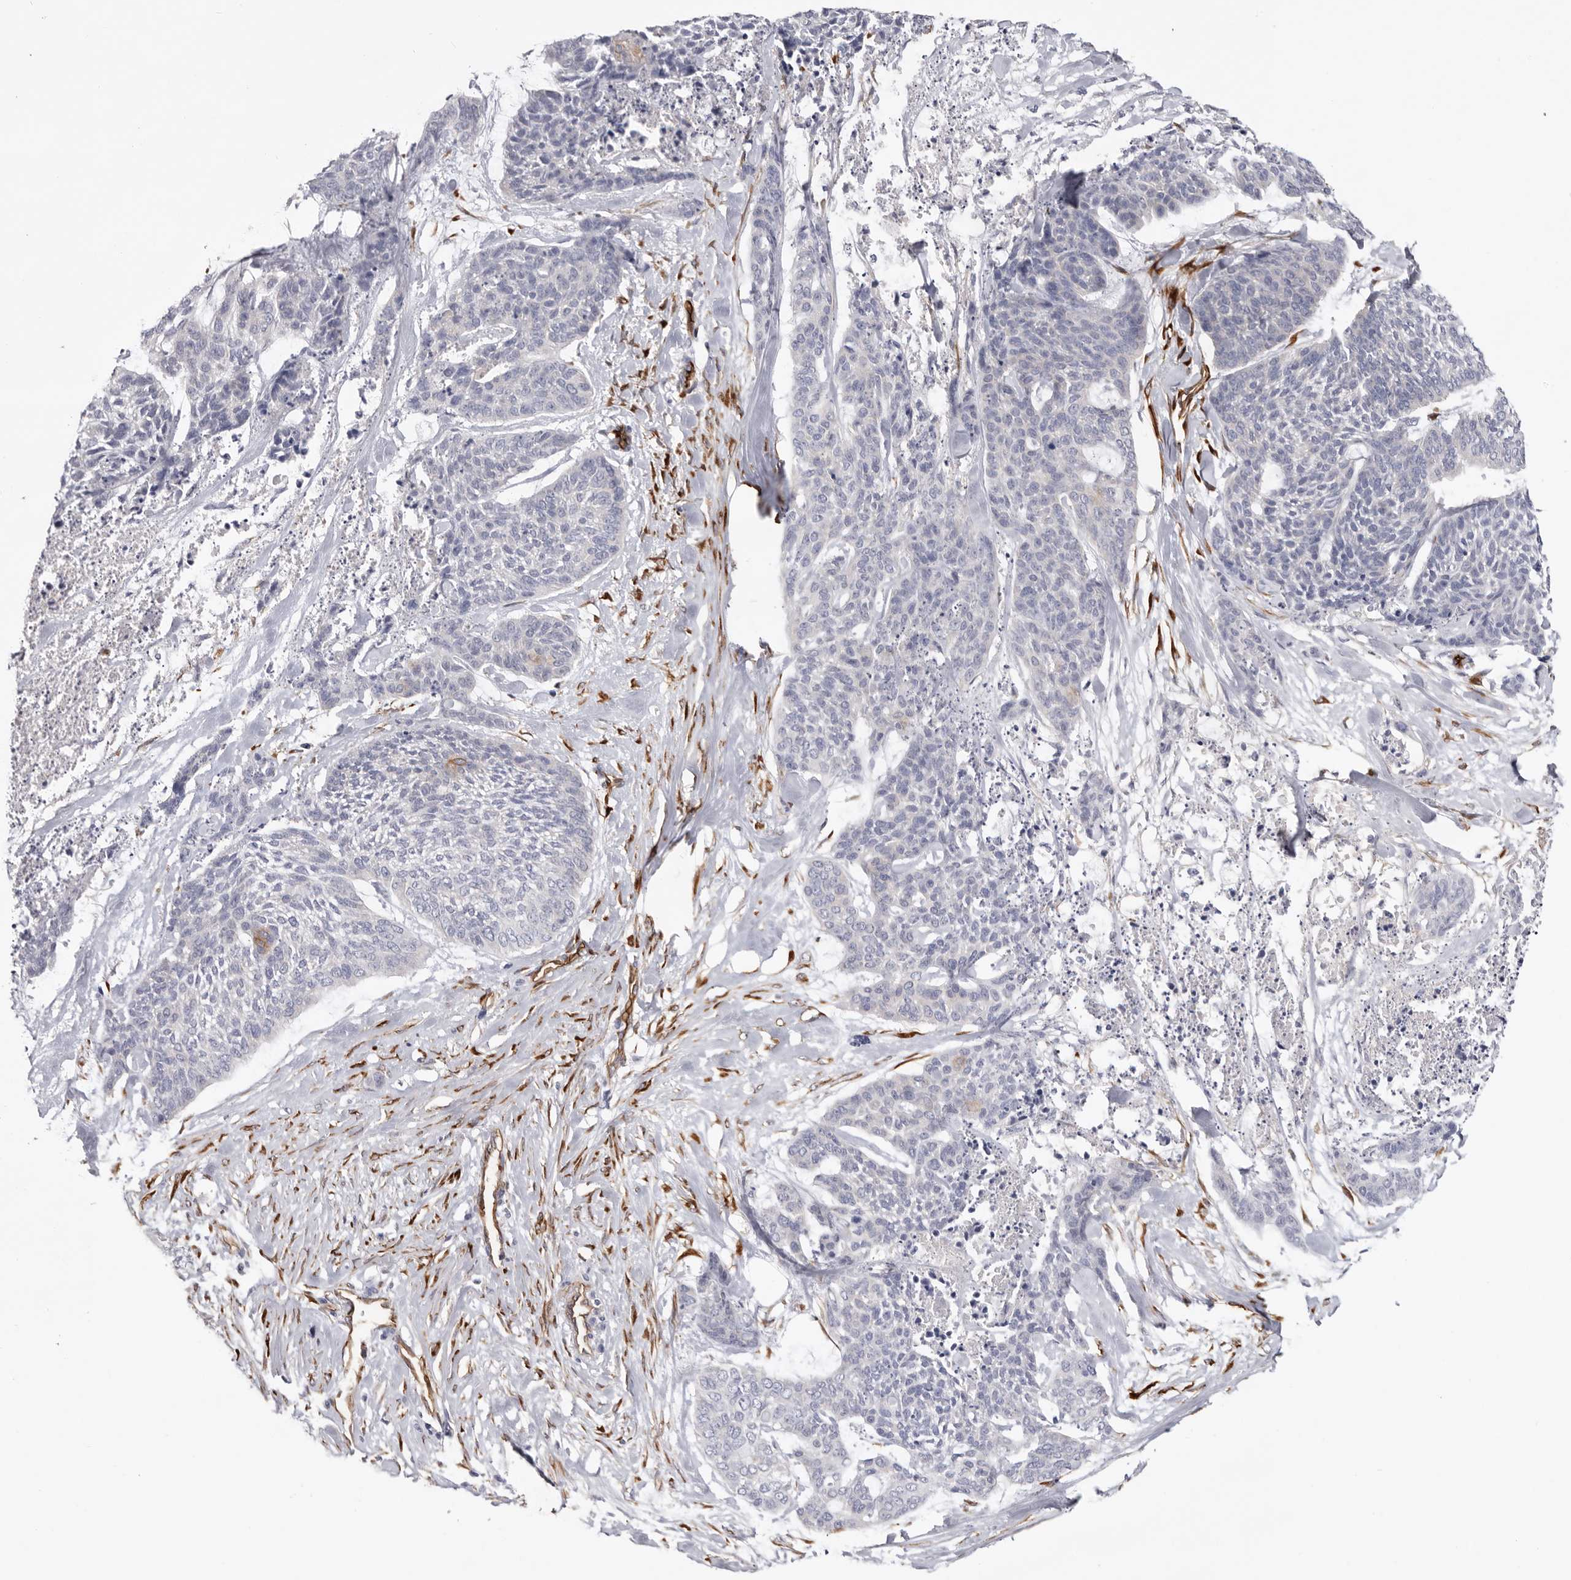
{"staining": {"intensity": "negative", "quantity": "none", "location": "none"}, "tissue": "skin cancer", "cell_type": "Tumor cells", "image_type": "cancer", "snomed": [{"axis": "morphology", "description": "Basal cell carcinoma"}, {"axis": "topography", "description": "Skin"}], "caption": "IHC micrograph of human skin cancer (basal cell carcinoma) stained for a protein (brown), which displays no staining in tumor cells. (DAB (3,3'-diaminobenzidine) immunohistochemistry with hematoxylin counter stain).", "gene": "LRRC66", "patient": {"sex": "female", "age": 64}}